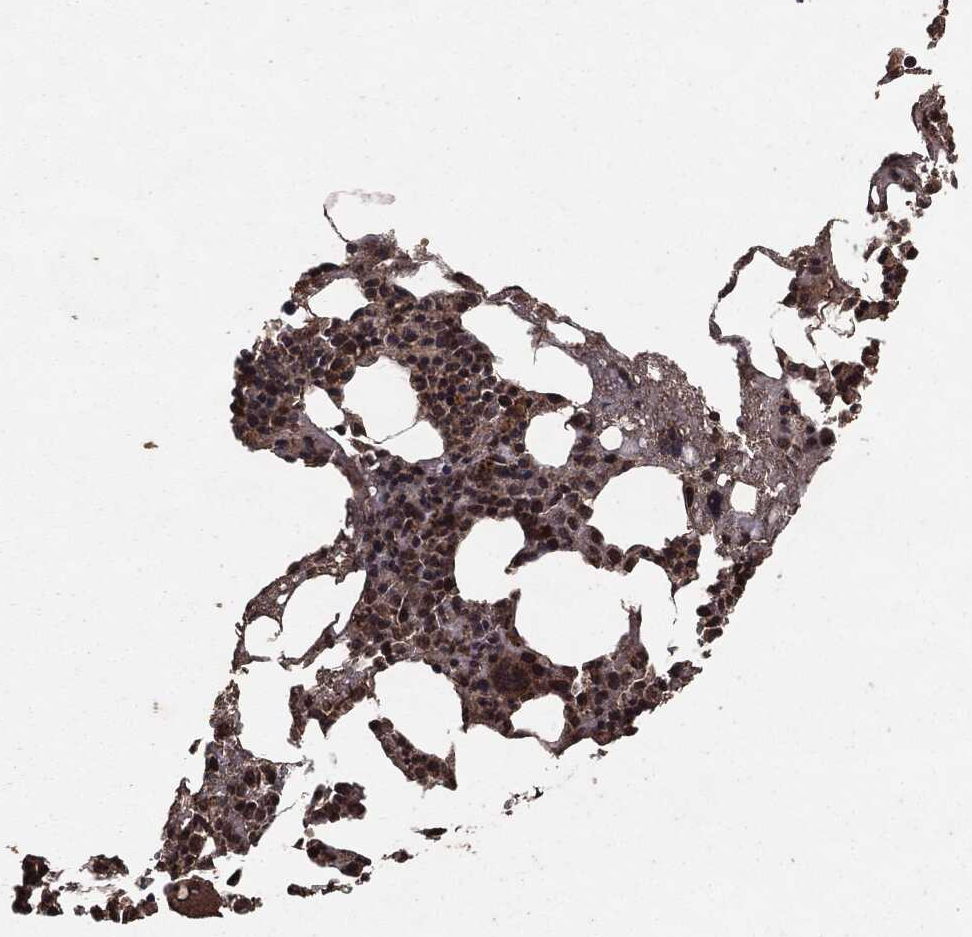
{"staining": {"intensity": "moderate", "quantity": "25%-75%", "location": "cytoplasmic/membranous,nuclear"}, "tissue": "bone marrow", "cell_type": "Hematopoietic cells", "image_type": "normal", "snomed": [{"axis": "morphology", "description": "Normal tissue, NOS"}, {"axis": "topography", "description": "Bone marrow"}], "caption": "Moderate cytoplasmic/membranous,nuclear expression for a protein is identified in approximately 25%-75% of hematopoietic cells of normal bone marrow using immunohistochemistry (IHC).", "gene": "NME1", "patient": {"sex": "female", "age": 54}}